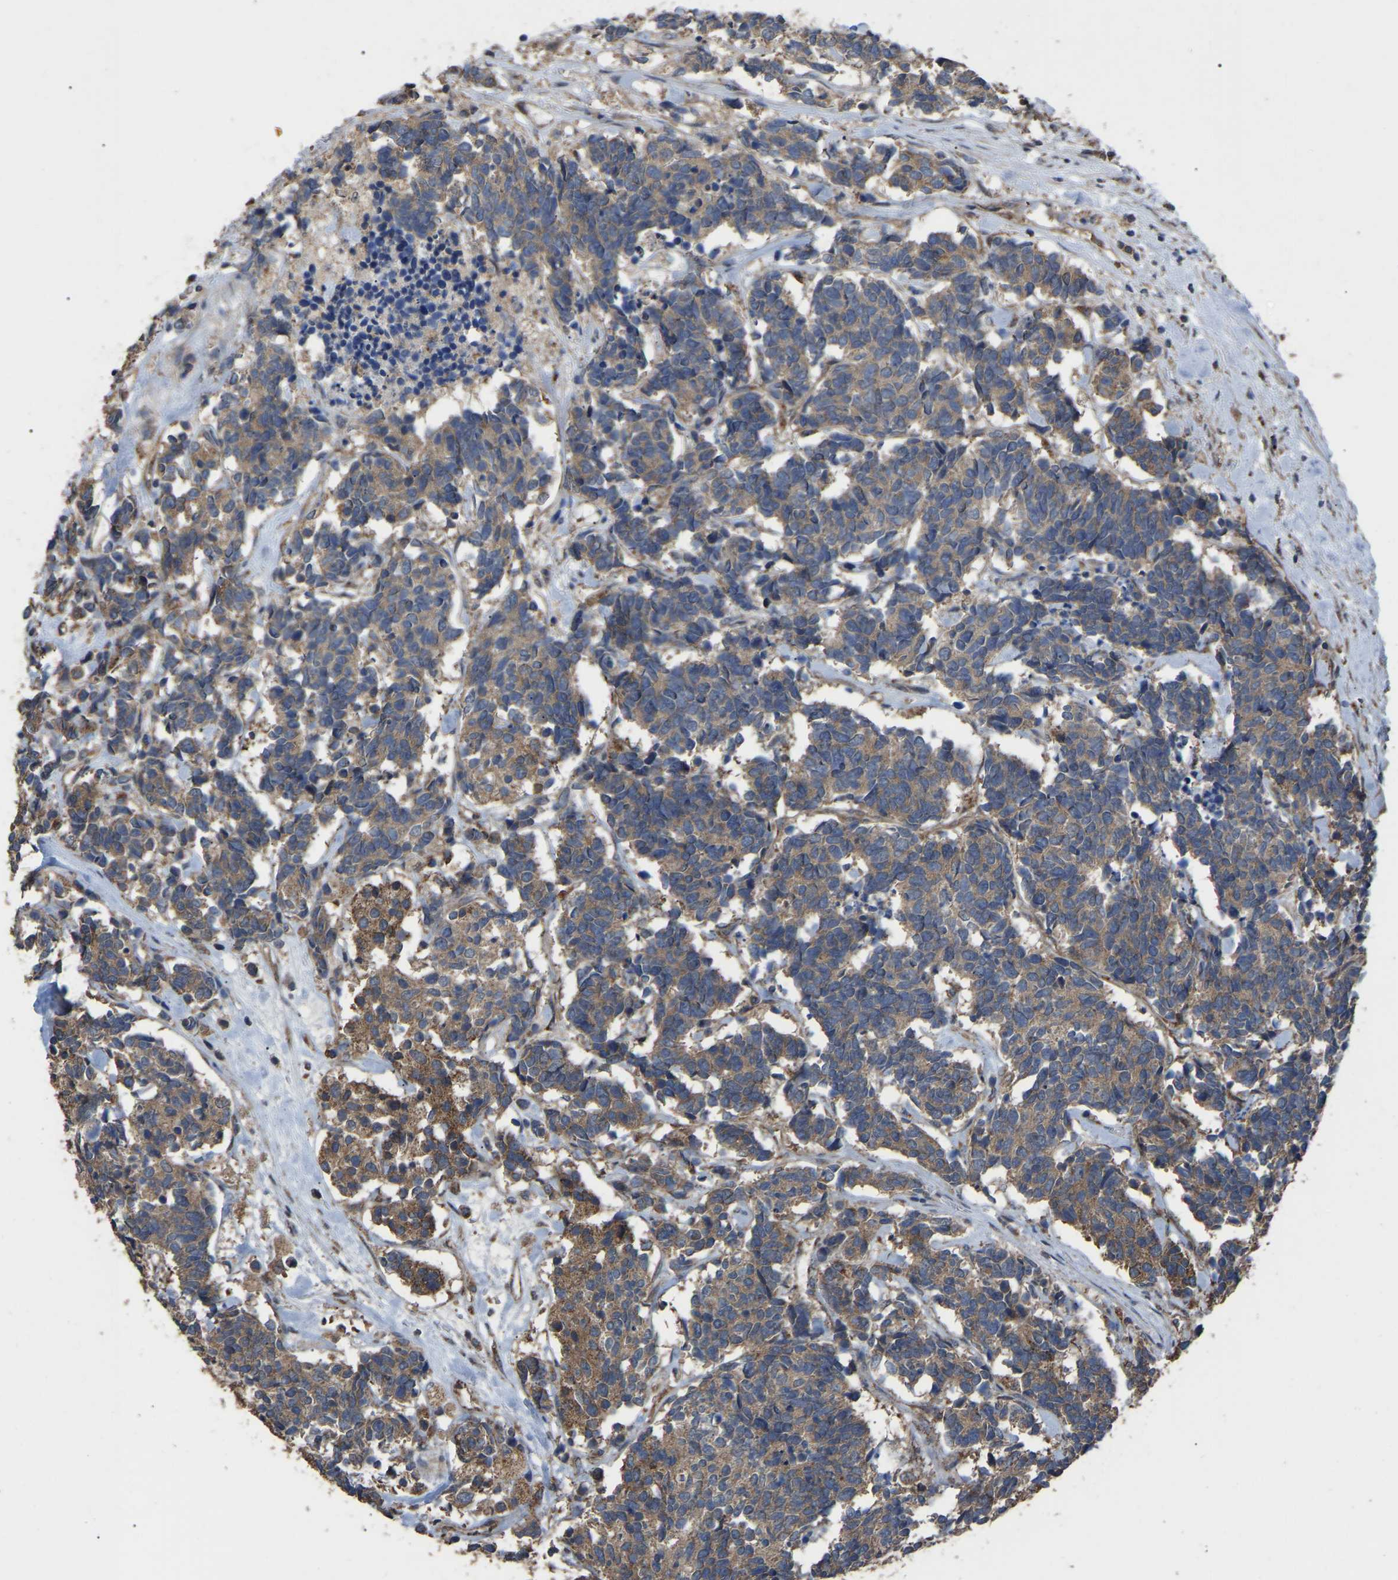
{"staining": {"intensity": "weak", "quantity": ">75%", "location": "cytoplasmic/membranous"}, "tissue": "carcinoid", "cell_type": "Tumor cells", "image_type": "cancer", "snomed": [{"axis": "morphology", "description": "Carcinoma, NOS"}, {"axis": "morphology", "description": "Carcinoid, malignant, NOS"}, {"axis": "topography", "description": "Urinary bladder"}], "caption": "An immunohistochemistry (IHC) micrograph of neoplastic tissue is shown. Protein staining in brown highlights weak cytoplasmic/membranous positivity in carcinoid within tumor cells.", "gene": "GCC1", "patient": {"sex": "male", "age": 57}}